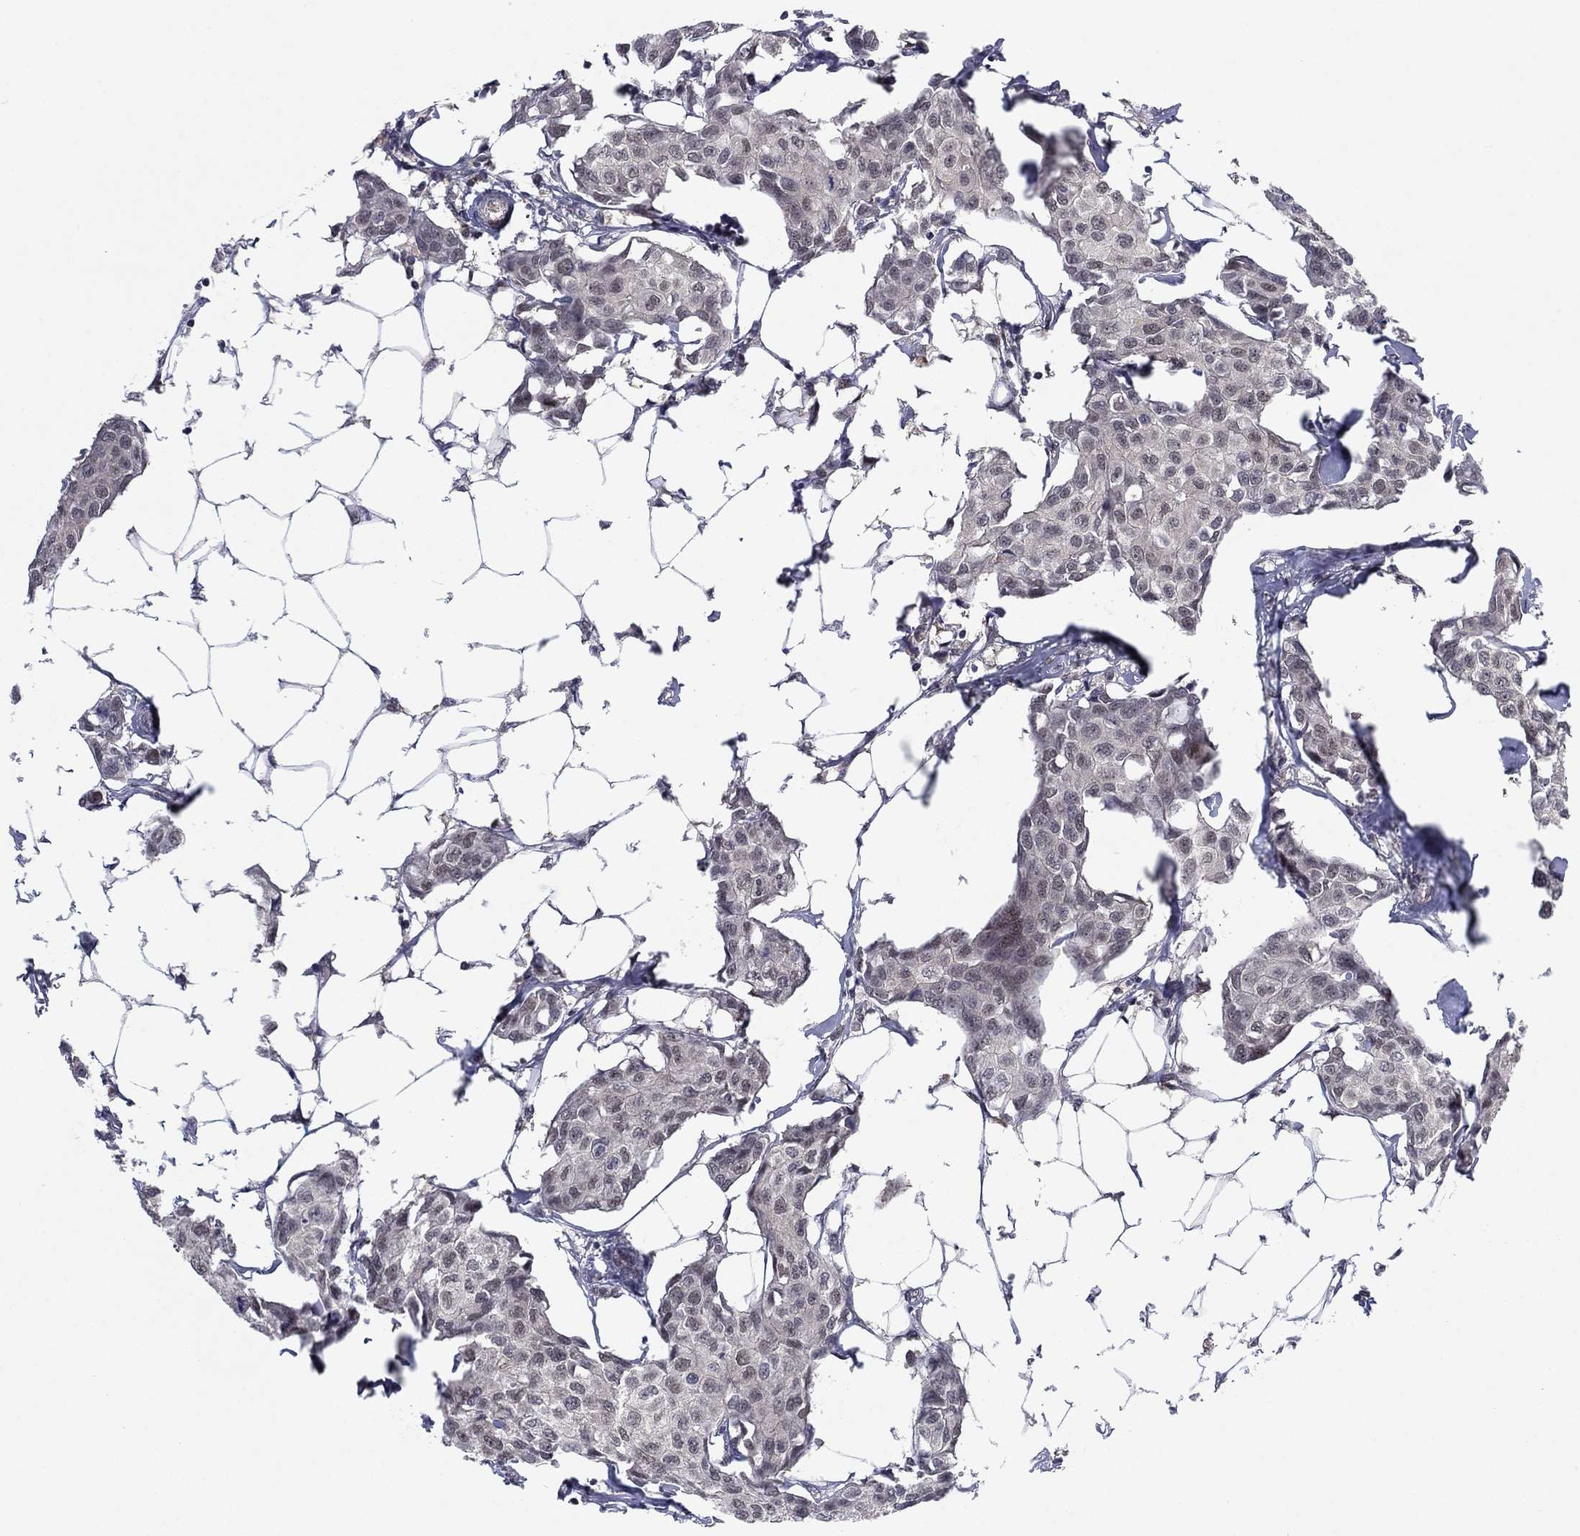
{"staining": {"intensity": "negative", "quantity": "none", "location": "none"}, "tissue": "breast cancer", "cell_type": "Tumor cells", "image_type": "cancer", "snomed": [{"axis": "morphology", "description": "Duct carcinoma"}, {"axis": "topography", "description": "Breast"}], "caption": "This is an immunohistochemistry (IHC) micrograph of breast intraductal carcinoma. There is no expression in tumor cells.", "gene": "PSMC1", "patient": {"sex": "female", "age": 80}}